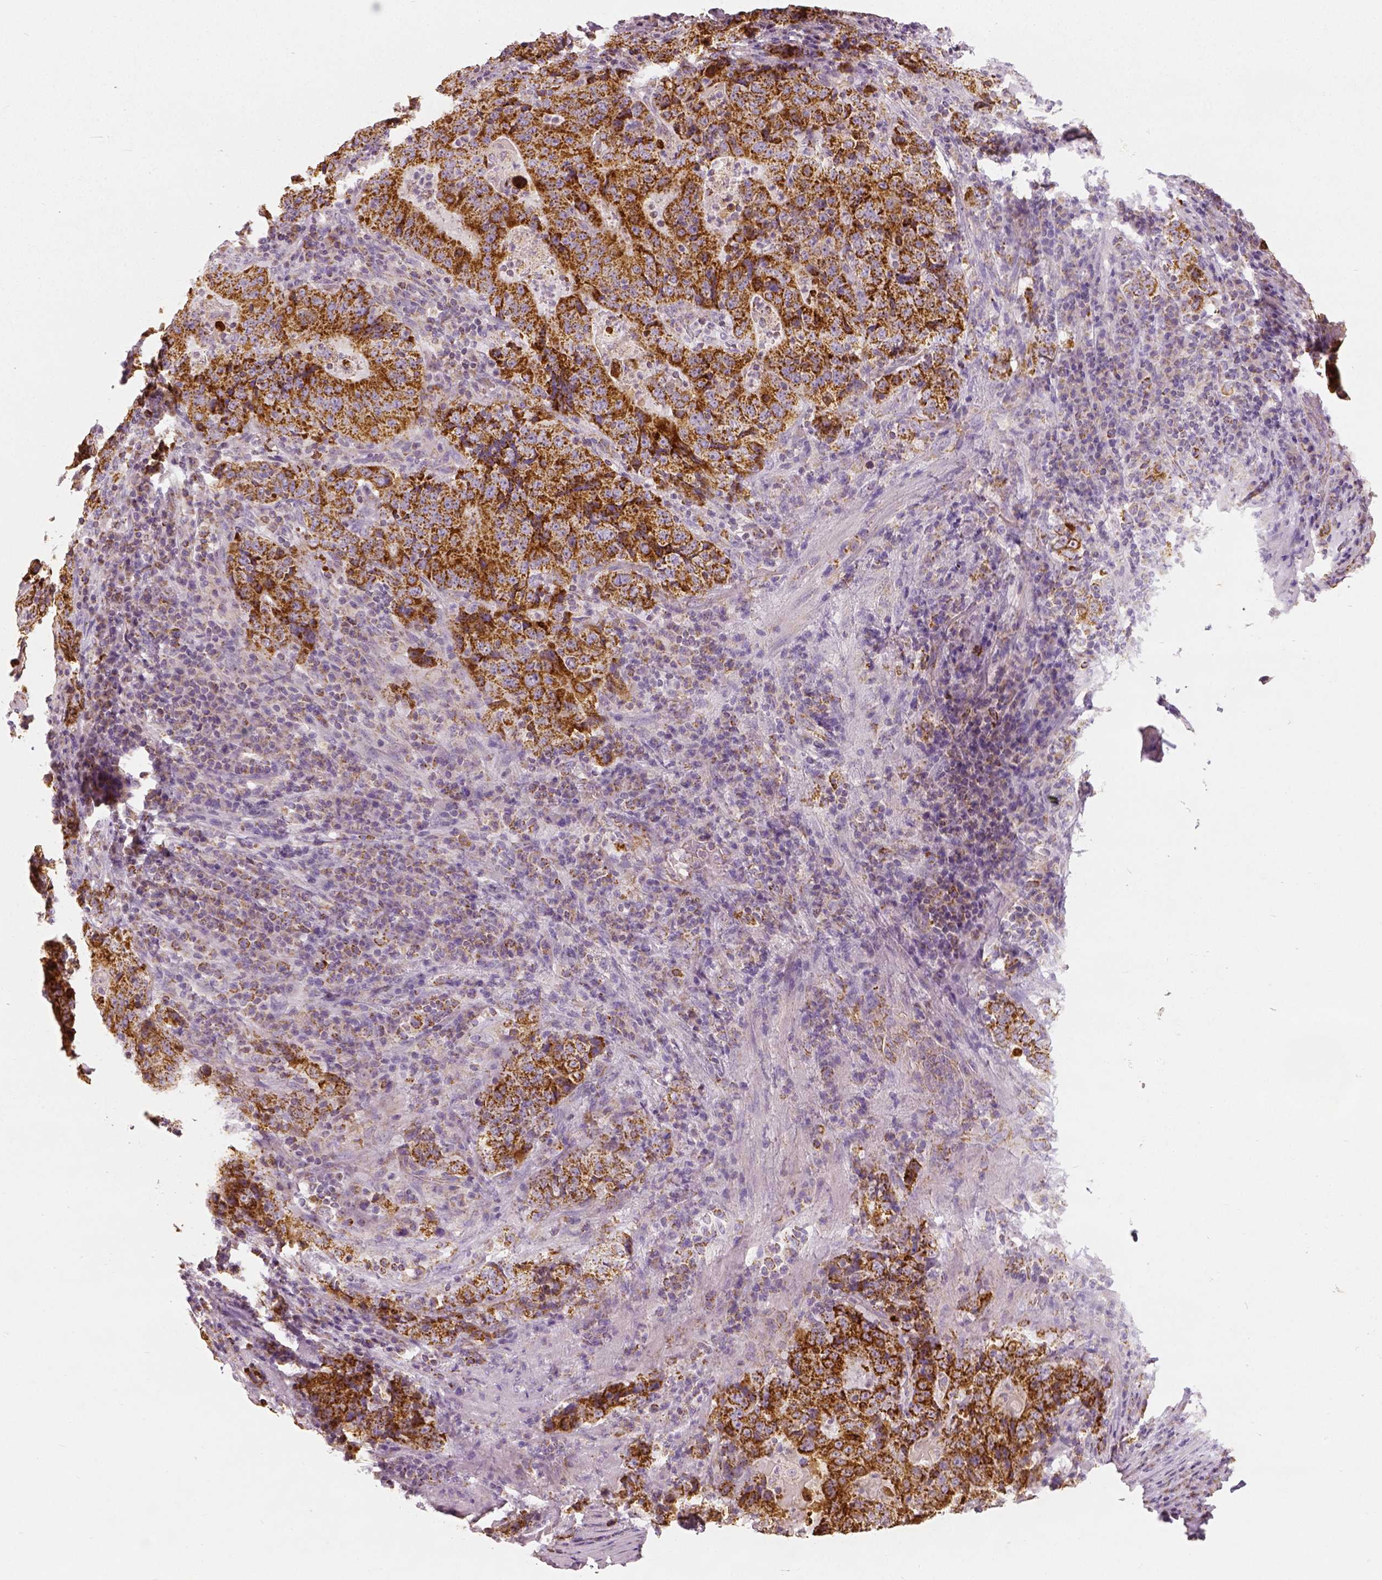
{"staining": {"intensity": "moderate", "quantity": ">75%", "location": "cytoplasmic/membranous"}, "tissue": "stomach cancer", "cell_type": "Tumor cells", "image_type": "cancer", "snomed": [{"axis": "morphology", "description": "Normal tissue, NOS"}, {"axis": "morphology", "description": "Adenocarcinoma, NOS"}, {"axis": "topography", "description": "Stomach, upper"}, {"axis": "topography", "description": "Stomach"}], "caption": "This photomicrograph exhibits immunohistochemistry (IHC) staining of human stomach cancer, with medium moderate cytoplasmic/membranous expression in about >75% of tumor cells.", "gene": "PGAM5", "patient": {"sex": "male", "age": 59}}